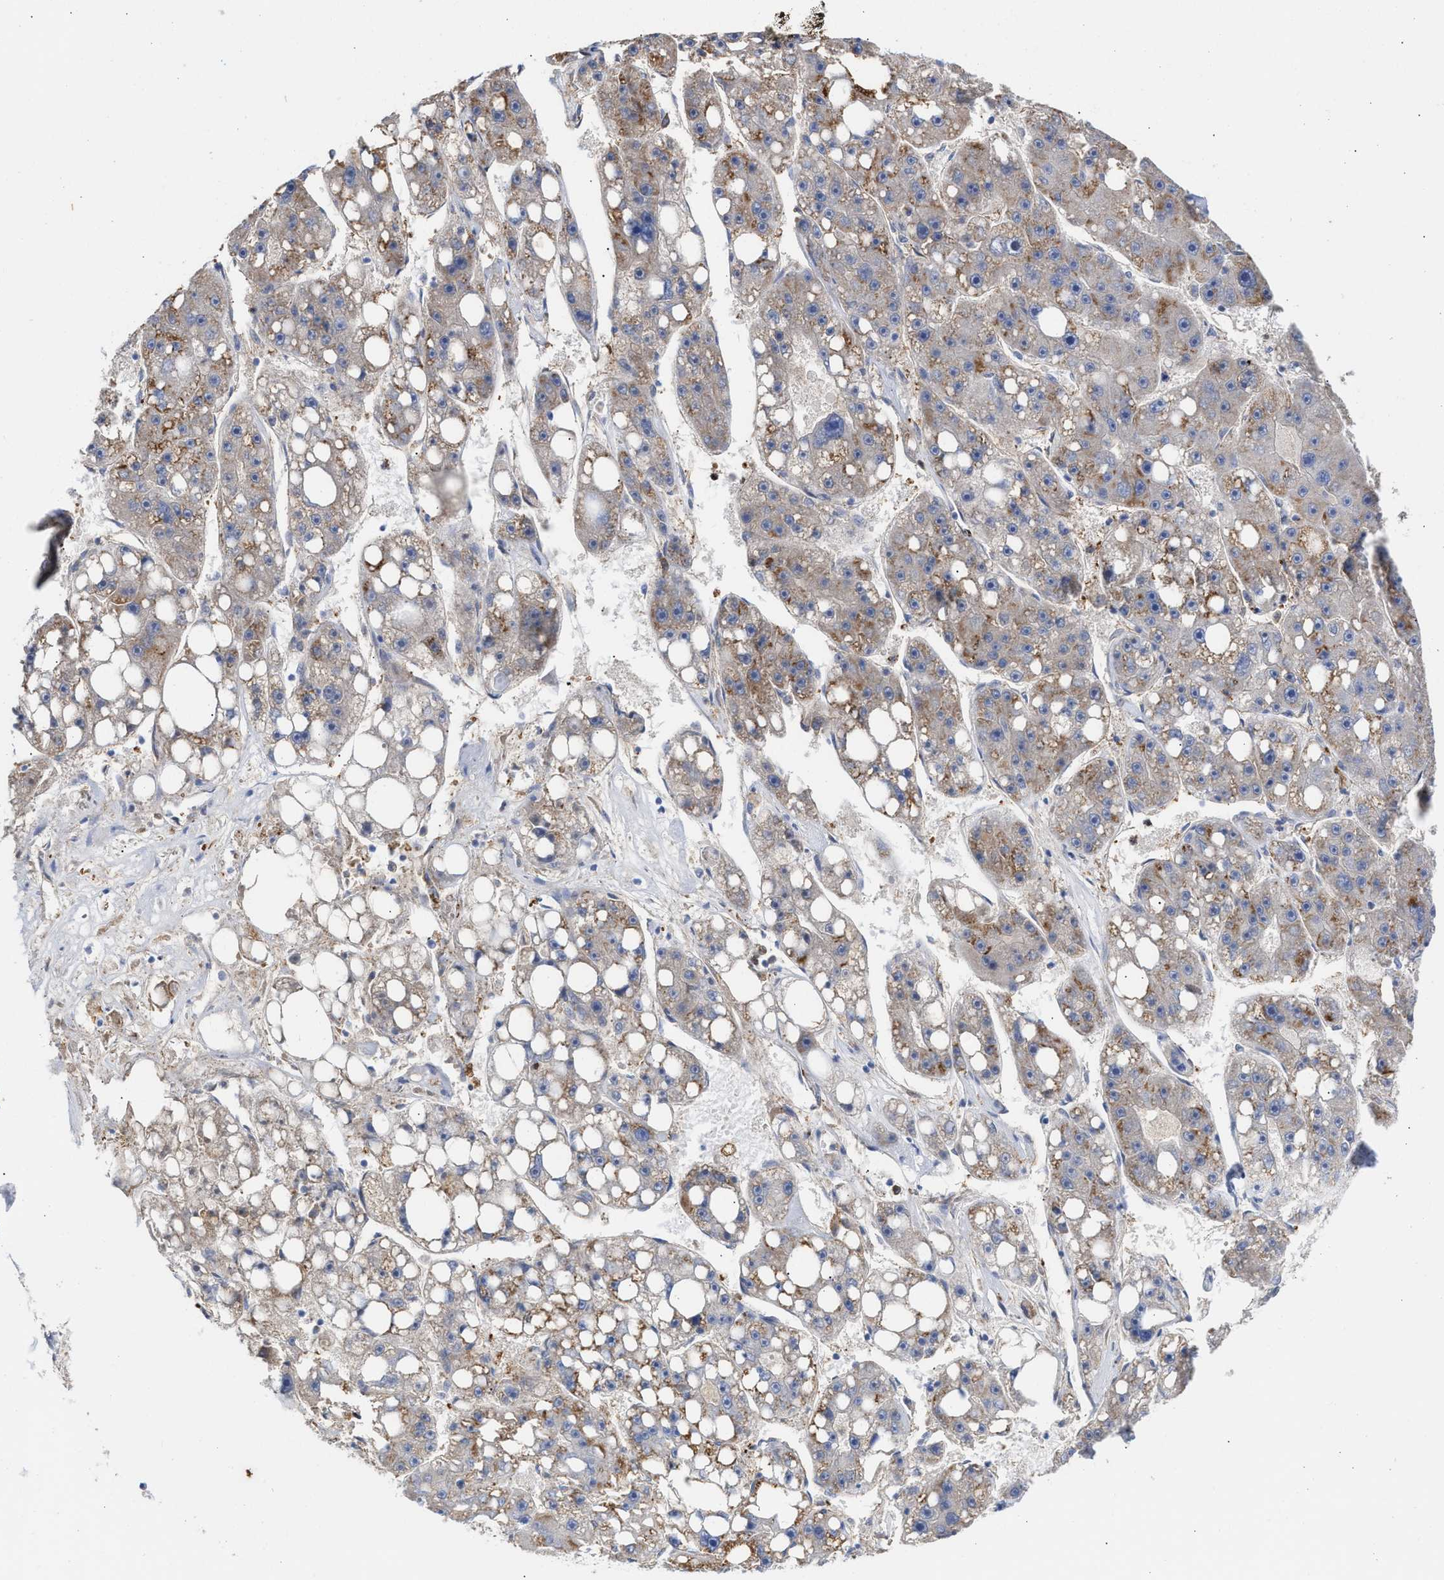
{"staining": {"intensity": "moderate", "quantity": "<25%", "location": "cytoplasmic/membranous"}, "tissue": "liver cancer", "cell_type": "Tumor cells", "image_type": "cancer", "snomed": [{"axis": "morphology", "description": "Carcinoma, Hepatocellular, NOS"}, {"axis": "topography", "description": "Liver"}], "caption": "Brown immunohistochemical staining in hepatocellular carcinoma (liver) reveals moderate cytoplasmic/membranous positivity in about <25% of tumor cells. The staining is performed using DAB (3,3'-diaminobenzidine) brown chromogen to label protein expression. The nuclei are counter-stained blue using hematoxylin.", "gene": "HS3ST5", "patient": {"sex": "female", "age": 61}}